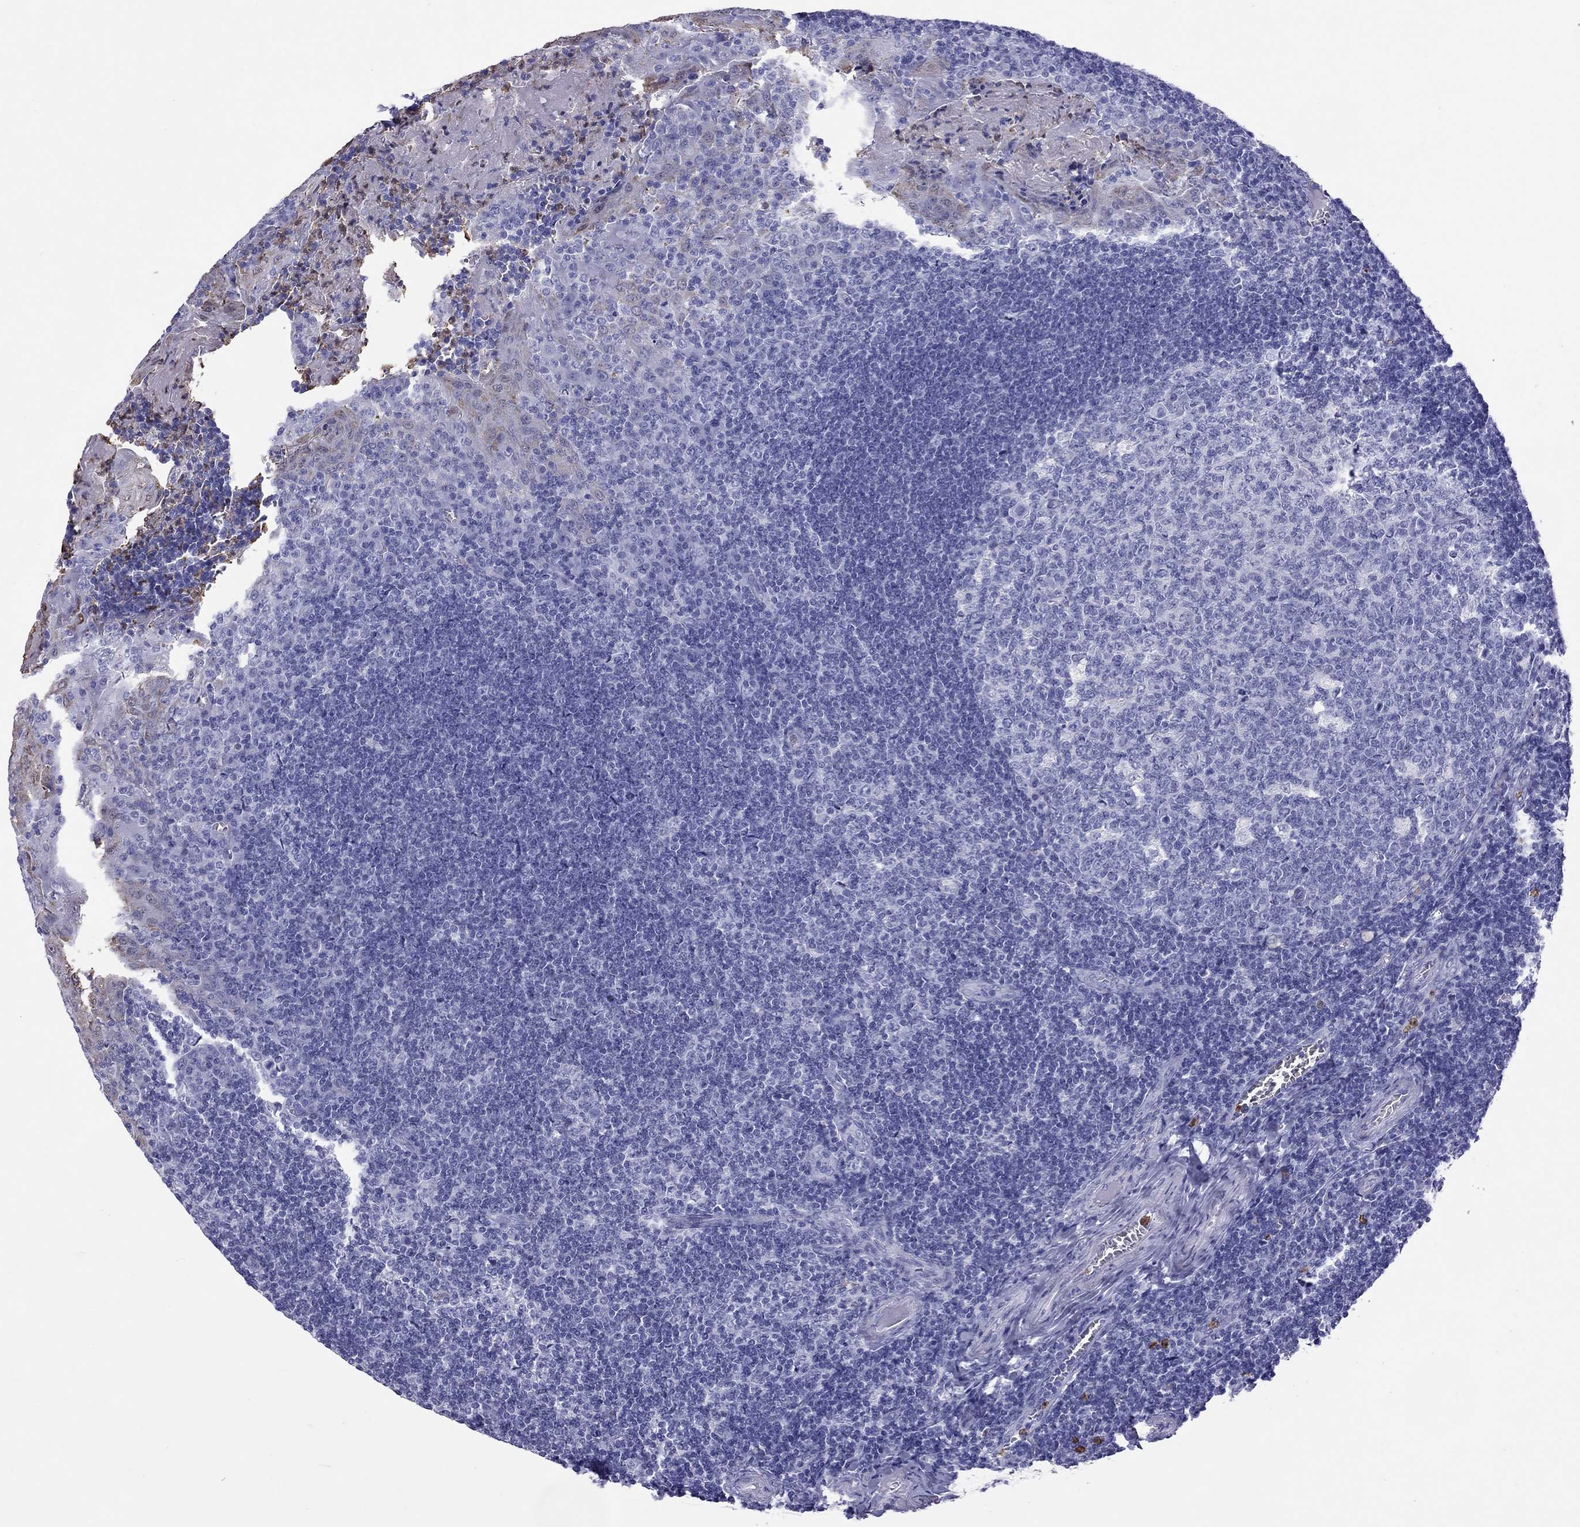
{"staining": {"intensity": "negative", "quantity": "none", "location": "none"}, "tissue": "tonsil", "cell_type": "Germinal center cells", "image_type": "normal", "snomed": [{"axis": "morphology", "description": "Normal tissue, NOS"}, {"axis": "topography", "description": "Tonsil"}], "caption": "The image displays no significant expression in germinal center cells of tonsil.", "gene": "SLAMF1", "patient": {"sex": "female", "age": 12}}